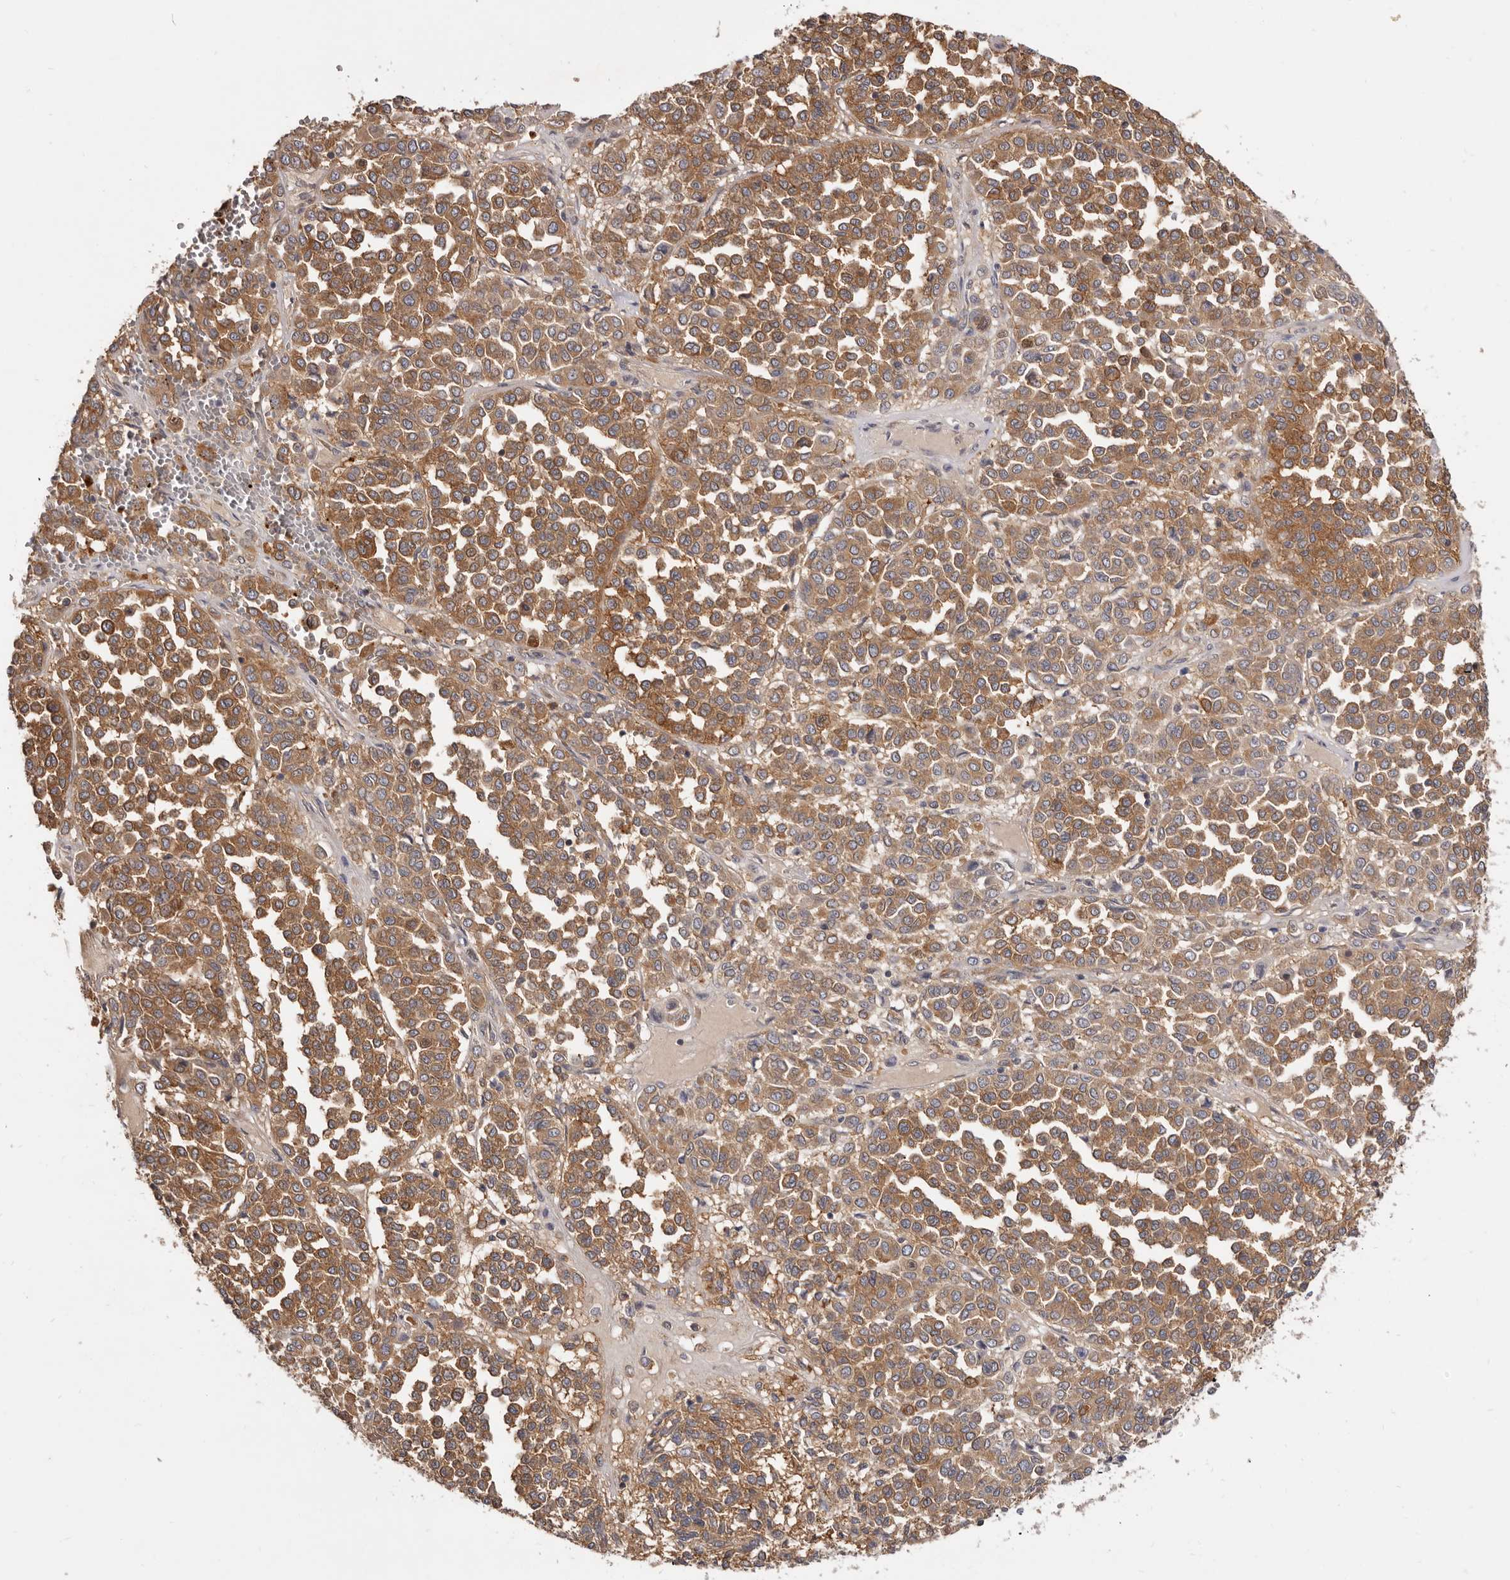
{"staining": {"intensity": "moderate", "quantity": ">75%", "location": "cytoplasmic/membranous"}, "tissue": "melanoma", "cell_type": "Tumor cells", "image_type": "cancer", "snomed": [{"axis": "morphology", "description": "Malignant melanoma, Metastatic site"}, {"axis": "topography", "description": "Pancreas"}], "caption": "DAB immunohistochemical staining of human melanoma reveals moderate cytoplasmic/membranous protein expression in approximately >75% of tumor cells.", "gene": "ADAMTS20", "patient": {"sex": "female", "age": 30}}